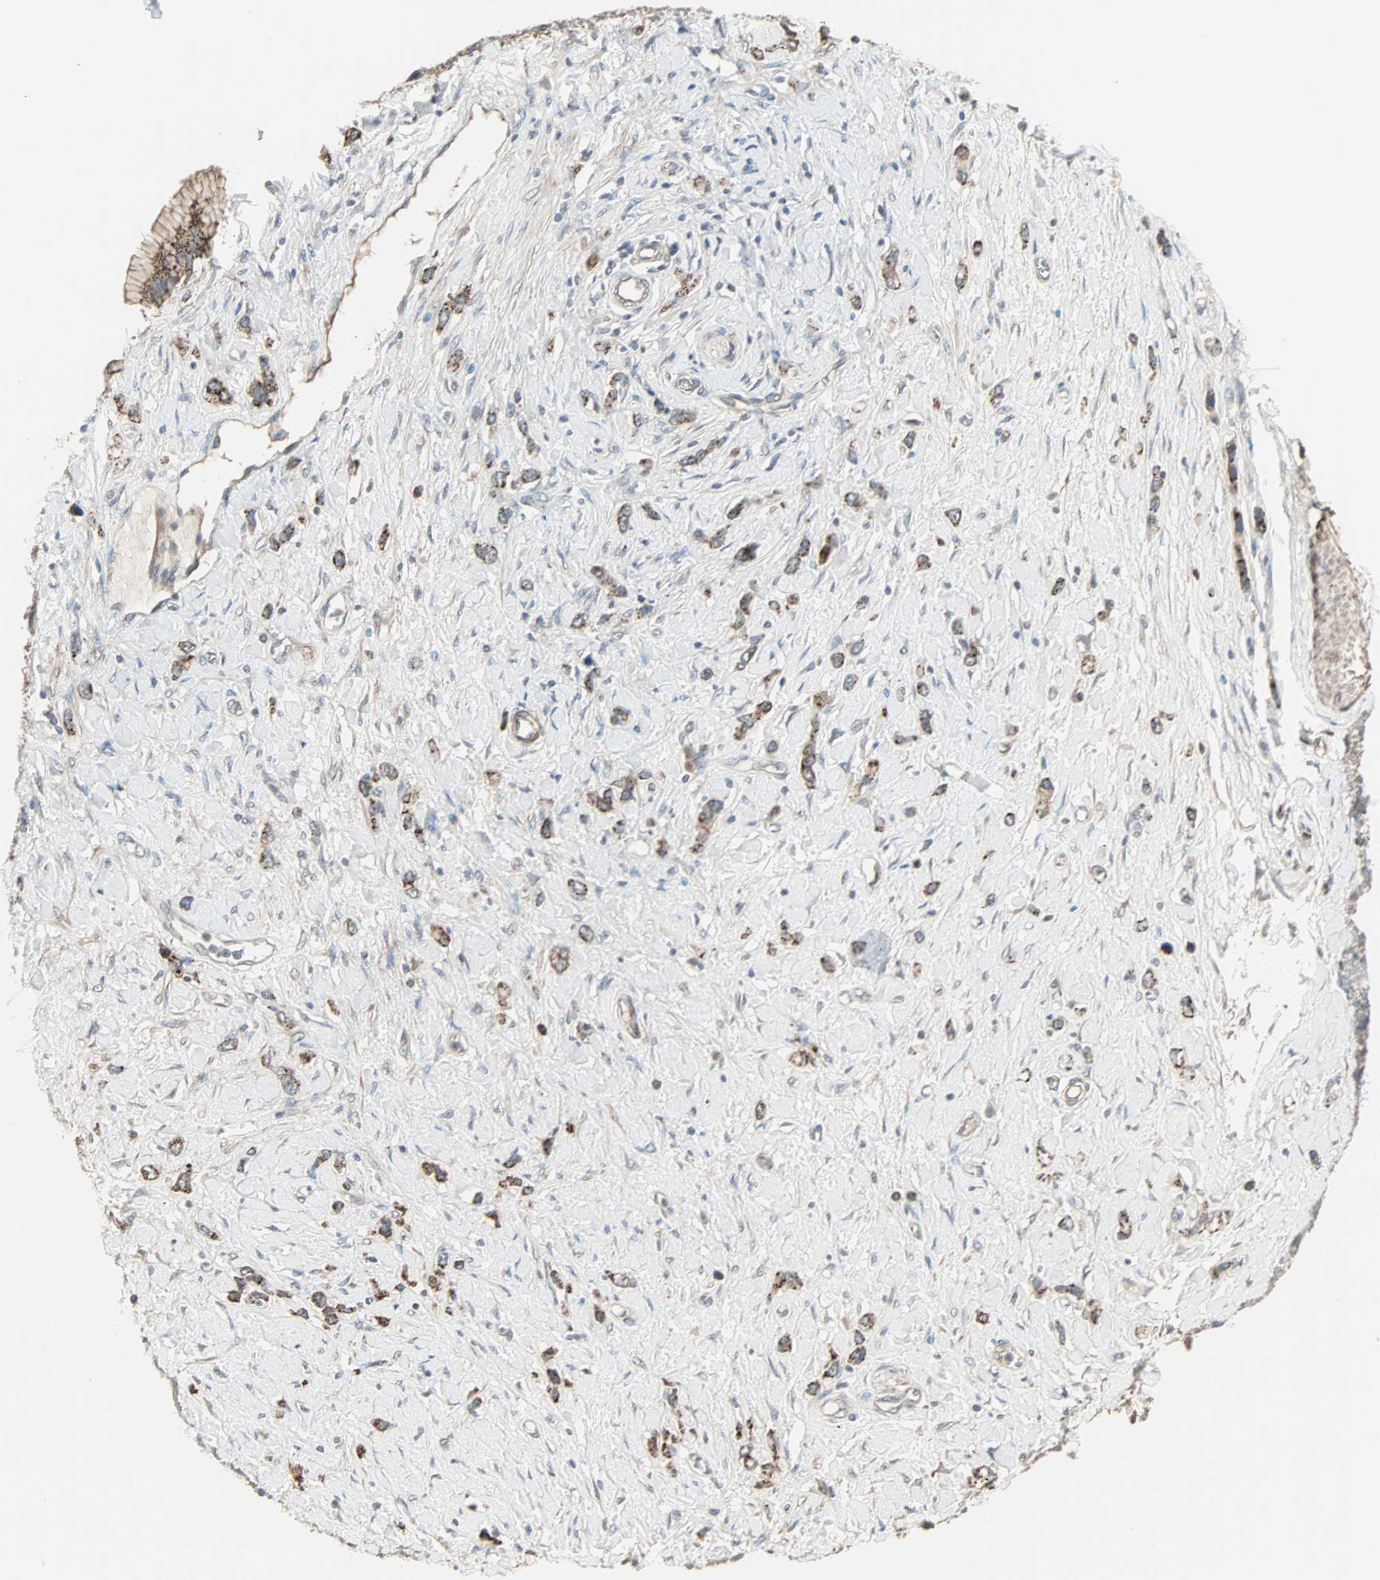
{"staining": {"intensity": "strong", "quantity": ">75%", "location": "cytoplasmic/membranous"}, "tissue": "stomach cancer", "cell_type": "Tumor cells", "image_type": "cancer", "snomed": [{"axis": "morphology", "description": "Normal tissue, NOS"}, {"axis": "morphology", "description": "Adenocarcinoma, NOS"}, {"axis": "topography", "description": "Stomach, upper"}, {"axis": "topography", "description": "Stomach"}], "caption": "Immunohistochemistry staining of stomach adenocarcinoma, which demonstrates high levels of strong cytoplasmic/membranous expression in approximately >75% of tumor cells indicating strong cytoplasmic/membranous protein expression. The staining was performed using DAB (3,3'-diaminobenzidine) (brown) for protein detection and nuclei were counterstained in hematoxylin (blue).", "gene": "GALNT3", "patient": {"sex": "female", "age": 65}}